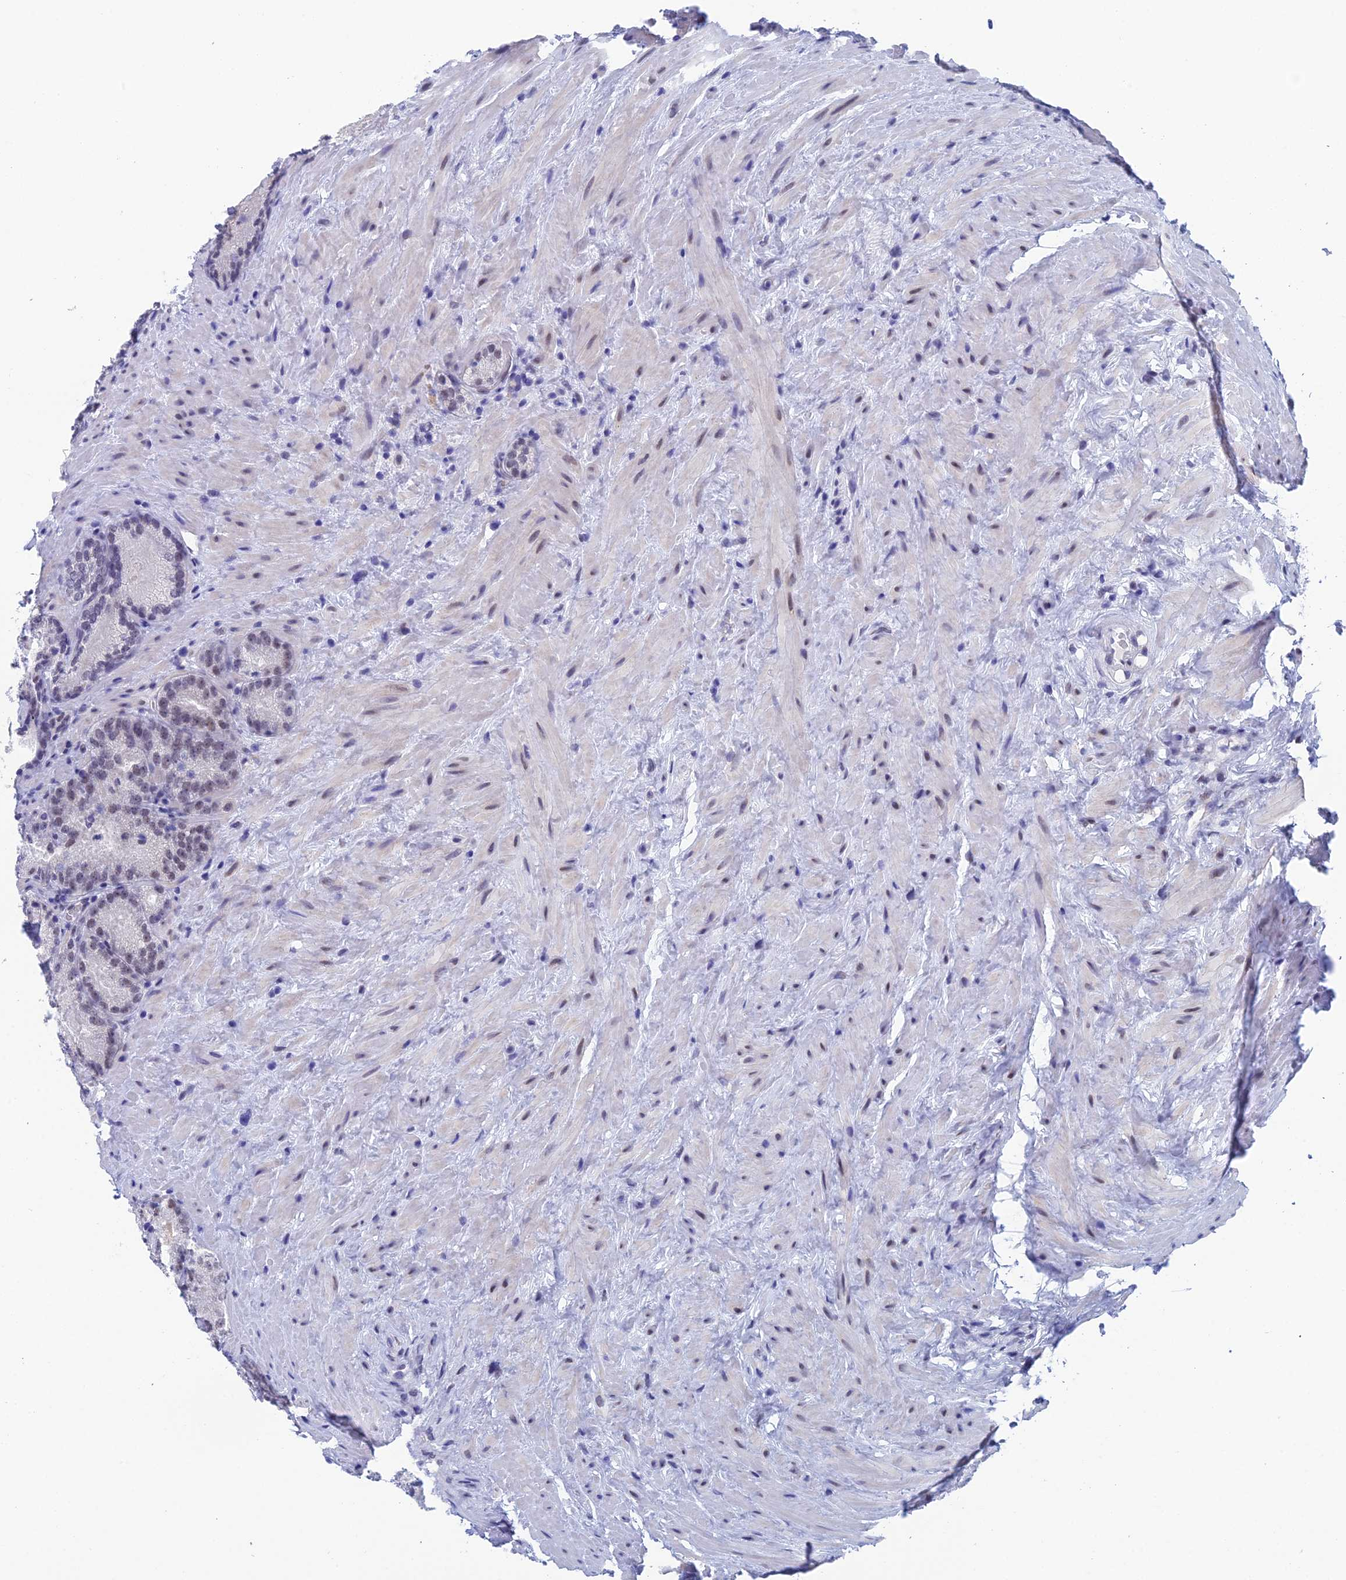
{"staining": {"intensity": "weak", "quantity": "25%-75%", "location": "nuclear"}, "tissue": "prostate cancer", "cell_type": "Tumor cells", "image_type": "cancer", "snomed": [{"axis": "morphology", "description": "Adenocarcinoma, Low grade"}, {"axis": "topography", "description": "Prostate"}], "caption": "Immunohistochemistry (IHC) image of neoplastic tissue: human prostate cancer stained using immunohistochemistry (IHC) demonstrates low levels of weak protein expression localized specifically in the nuclear of tumor cells, appearing as a nuclear brown color.", "gene": "NABP2", "patient": {"sex": "male", "age": 74}}